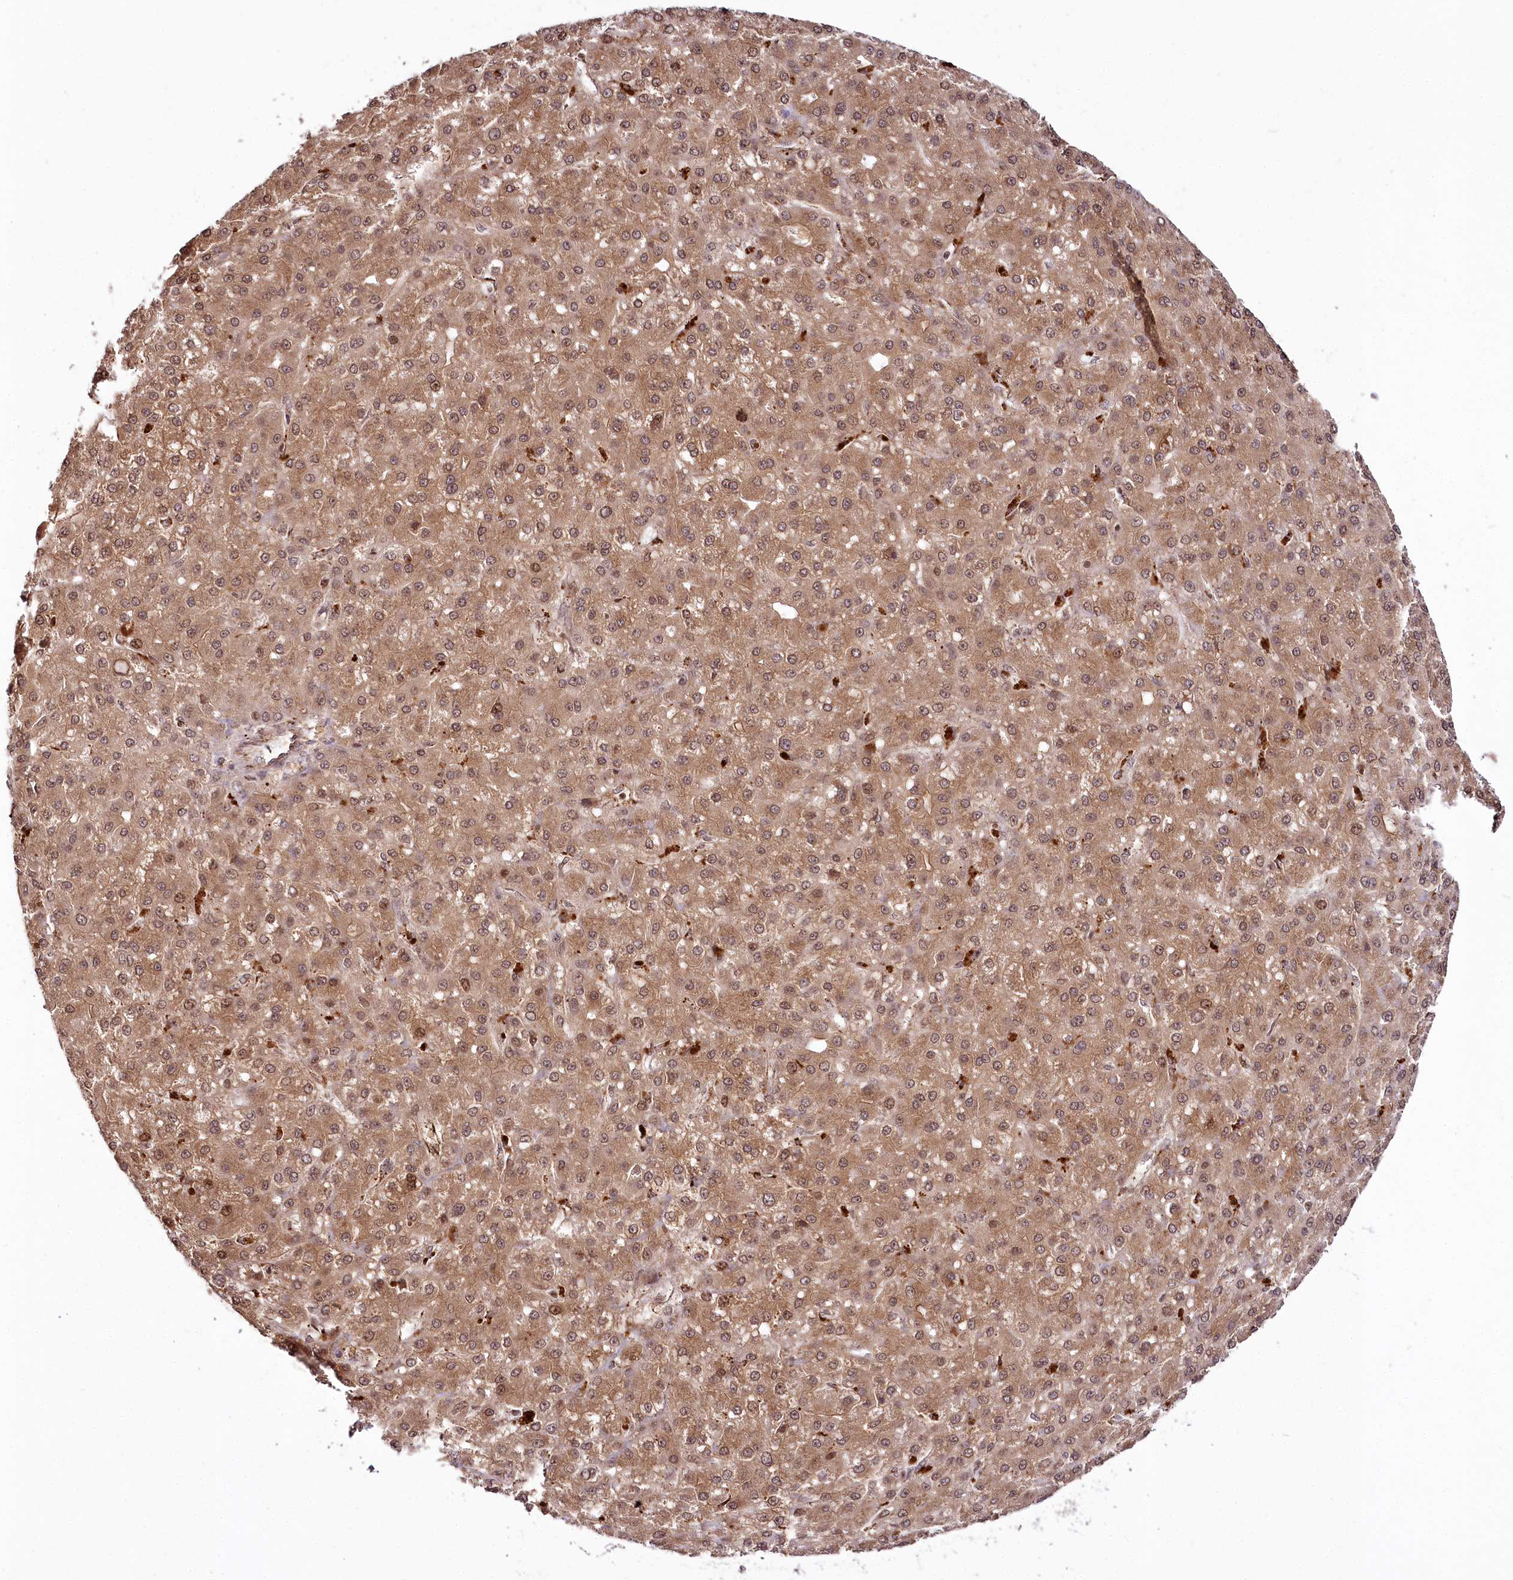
{"staining": {"intensity": "moderate", "quantity": ">75%", "location": "cytoplasmic/membranous,nuclear"}, "tissue": "liver cancer", "cell_type": "Tumor cells", "image_type": "cancer", "snomed": [{"axis": "morphology", "description": "Carcinoma, Hepatocellular, NOS"}, {"axis": "topography", "description": "Liver"}], "caption": "Immunohistochemical staining of hepatocellular carcinoma (liver) displays medium levels of moderate cytoplasmic/membranous and nuclear protein staining in about >75% of tumor cells. The protein of interest is shown in brown color, while the nuclei are stained blue.", "gene": "HOXC8", "patient": {"sex": "male", "age": 67}}